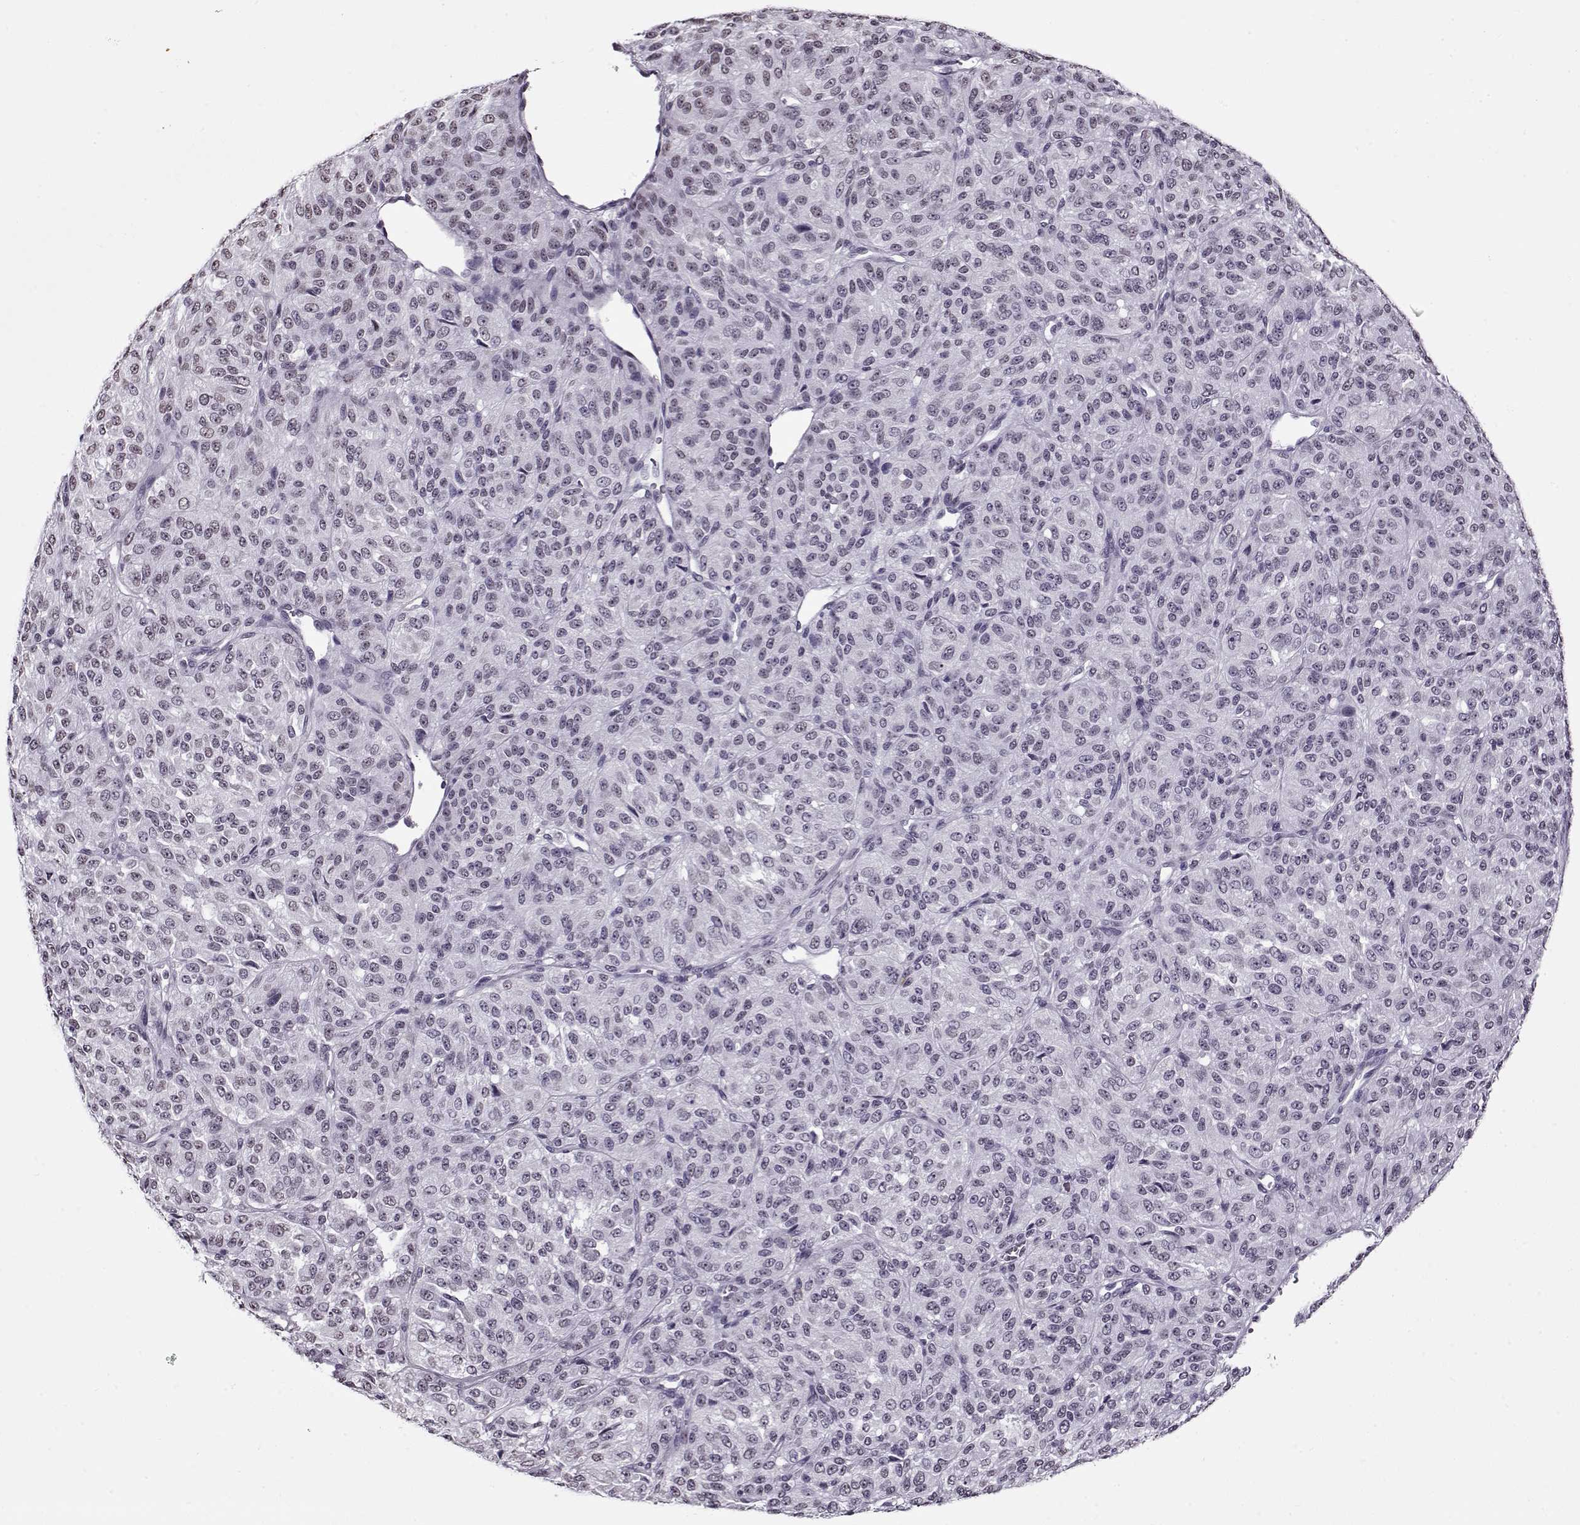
{"staining": {"intensity": "negative", "quantity": "none", "location": "none"}, "tissue": "melanoma", "cell_type": "Tumor cells", "image_type": "cancer", "snomed": [{"axis": "morphology", "description": "Malignant melanoma, Metastatic site"}, {"axis": "topography", "description": "Brain"}], "caption": "Immunohistochemistry of human malignant melanoma (metastatic site) demonstrates no expression in tumor cells.", "gene": "PRMT8", "patient": {"sex": "female", "age": 56}}